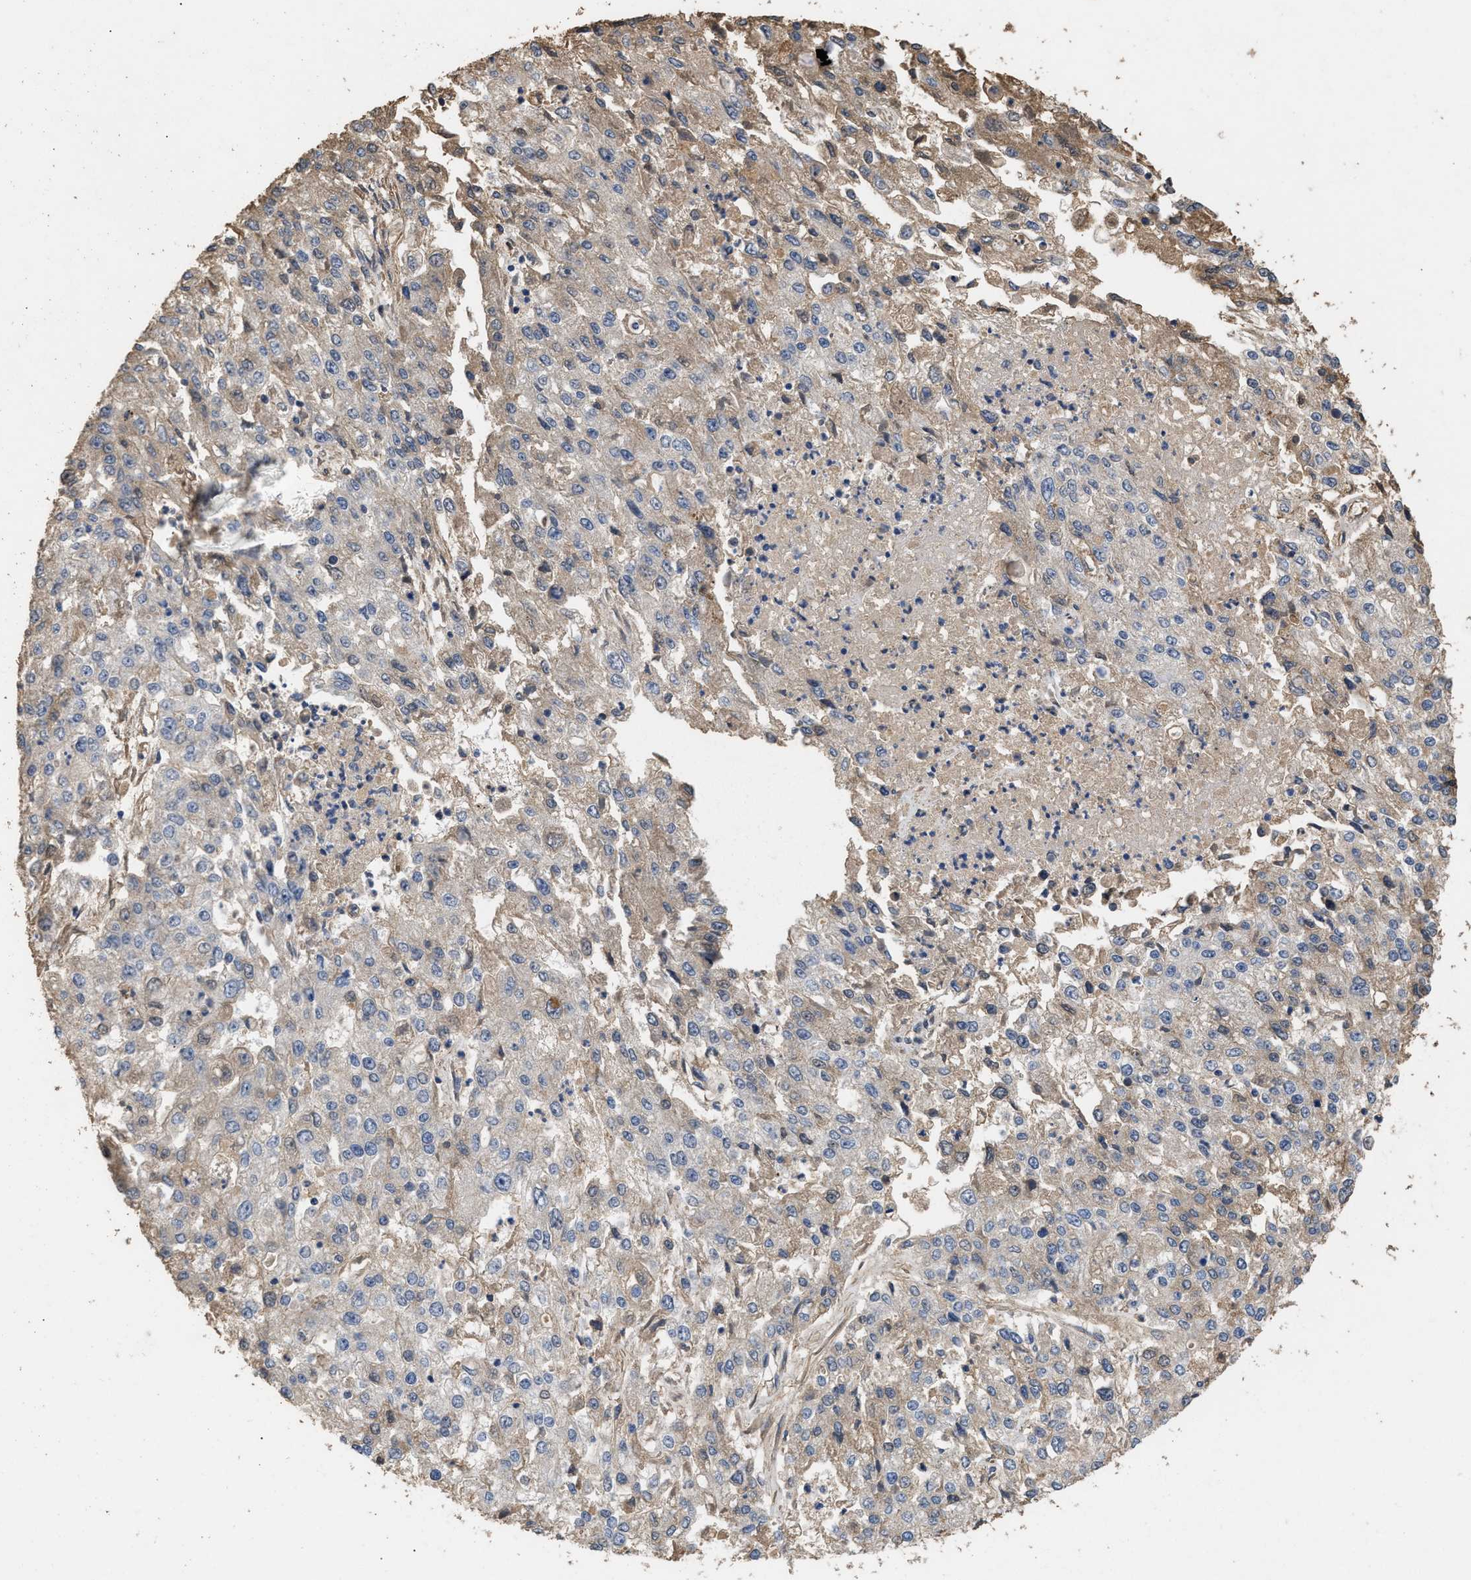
{"staining": {"intensity": "weak", "quantity": "<25%", "location": "cytoplasmic/membranous"}, "tissue": "endometrial cancer", "cell_type": "Tumor cells", "image_type": "cancer", "snomed": [{"axis": "morphology", "description": "Adenocarcinoma, NOS"}, {"axis": "topography", "description": "Endometrium"}], "caption": "IHC micrograph of human endometrial adenocarcinoma stained for a protein (brown), which reveals no expression in tumor cells.", "gene": "HTRA3", "patient": {"sex": "female", "age": 49}}